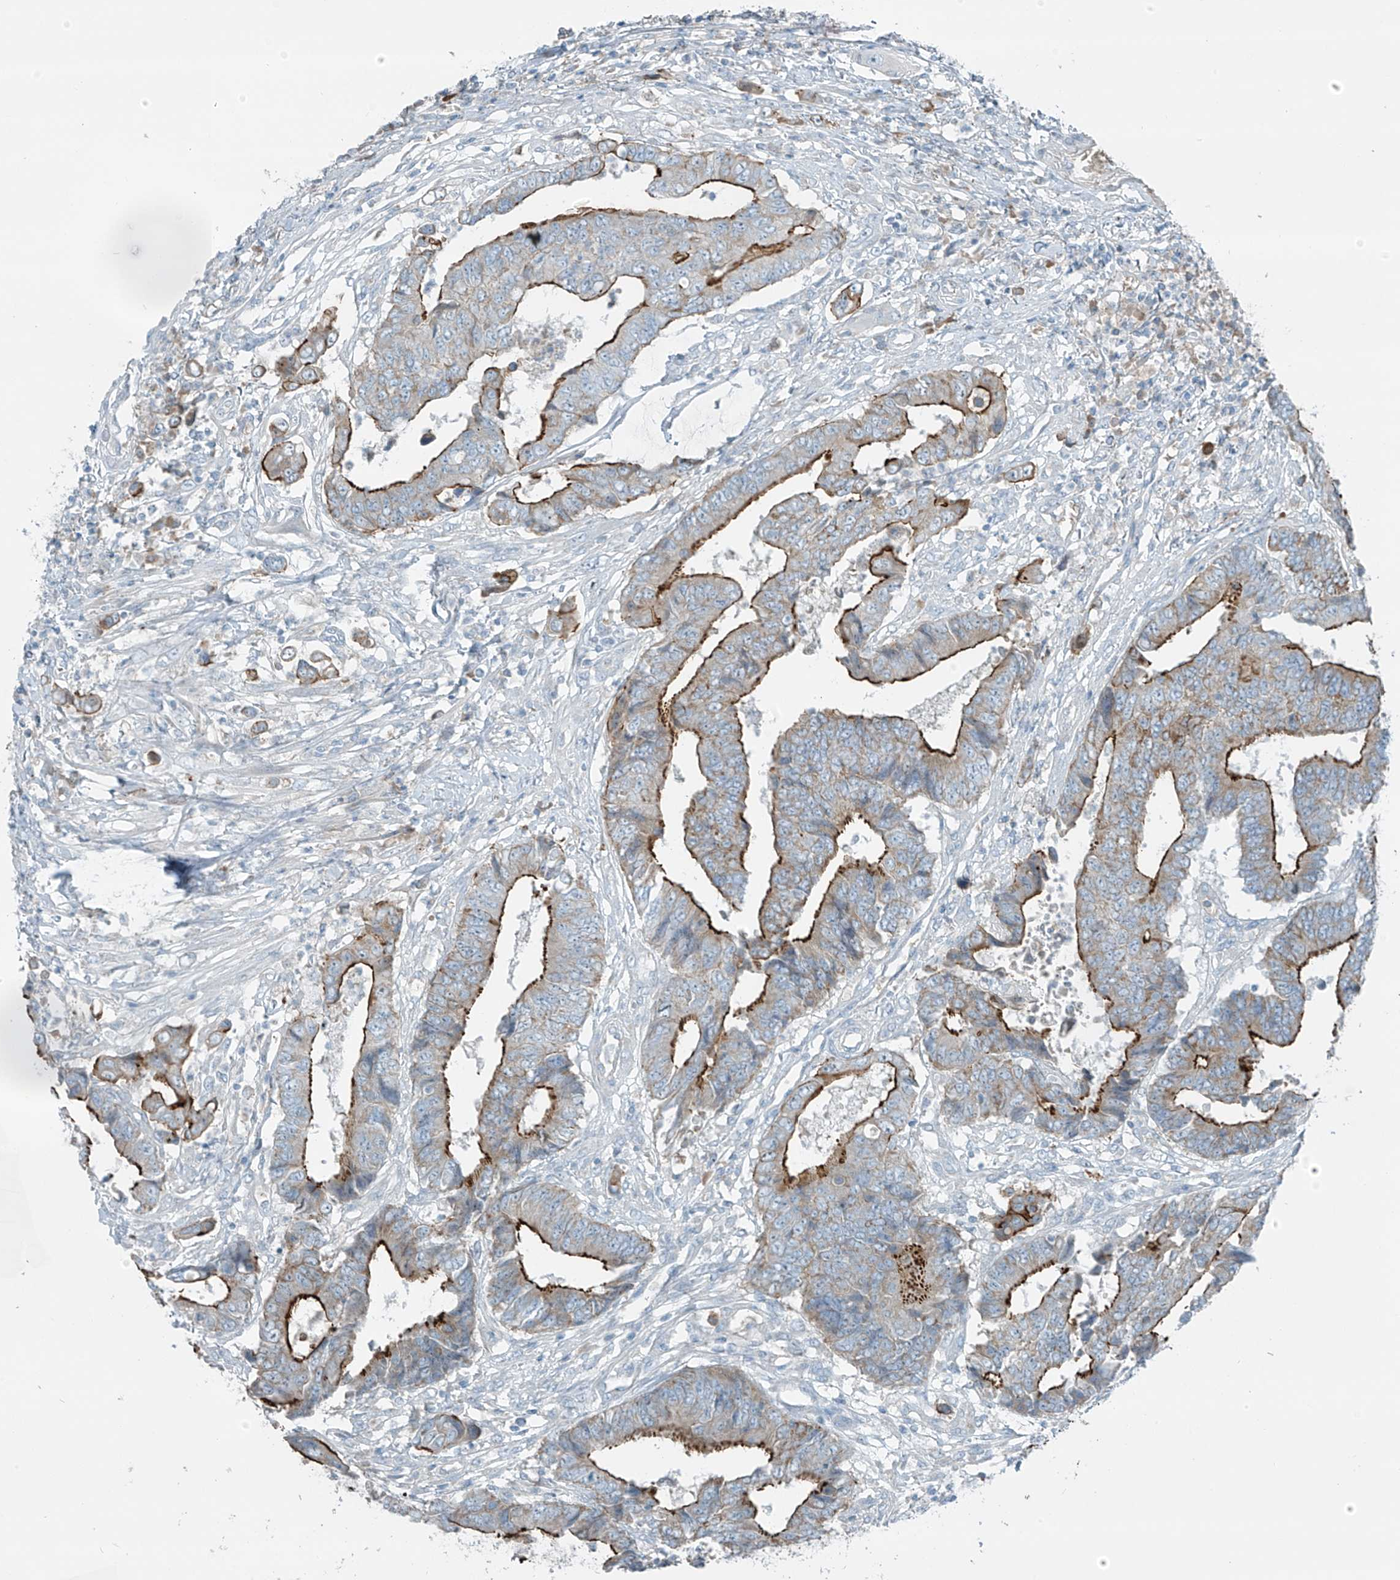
{"staining": {"intensity": "strong", "quantity": ">75%", "location": "cytoplasmic/membranous"}, "tissue": "colorectal cancer", "cell_type": "Tumor cells", "image_type": "cancer", "snomed": [{"axis": "morphology", "description": "Adenocarcinoma, NOS"}, {"axis": "topography", "description": "Rectum"}], "caption": "Adenocarcinoma (colorectal) stained with DAB (3,3'-diaminobenzidine) IHC exhibits high levels of strong cytoplasmic/membranous expression in about >75% of tumor cells.", "gene": "FAM131C", "patient": {"sex": "male", "age": 84}}